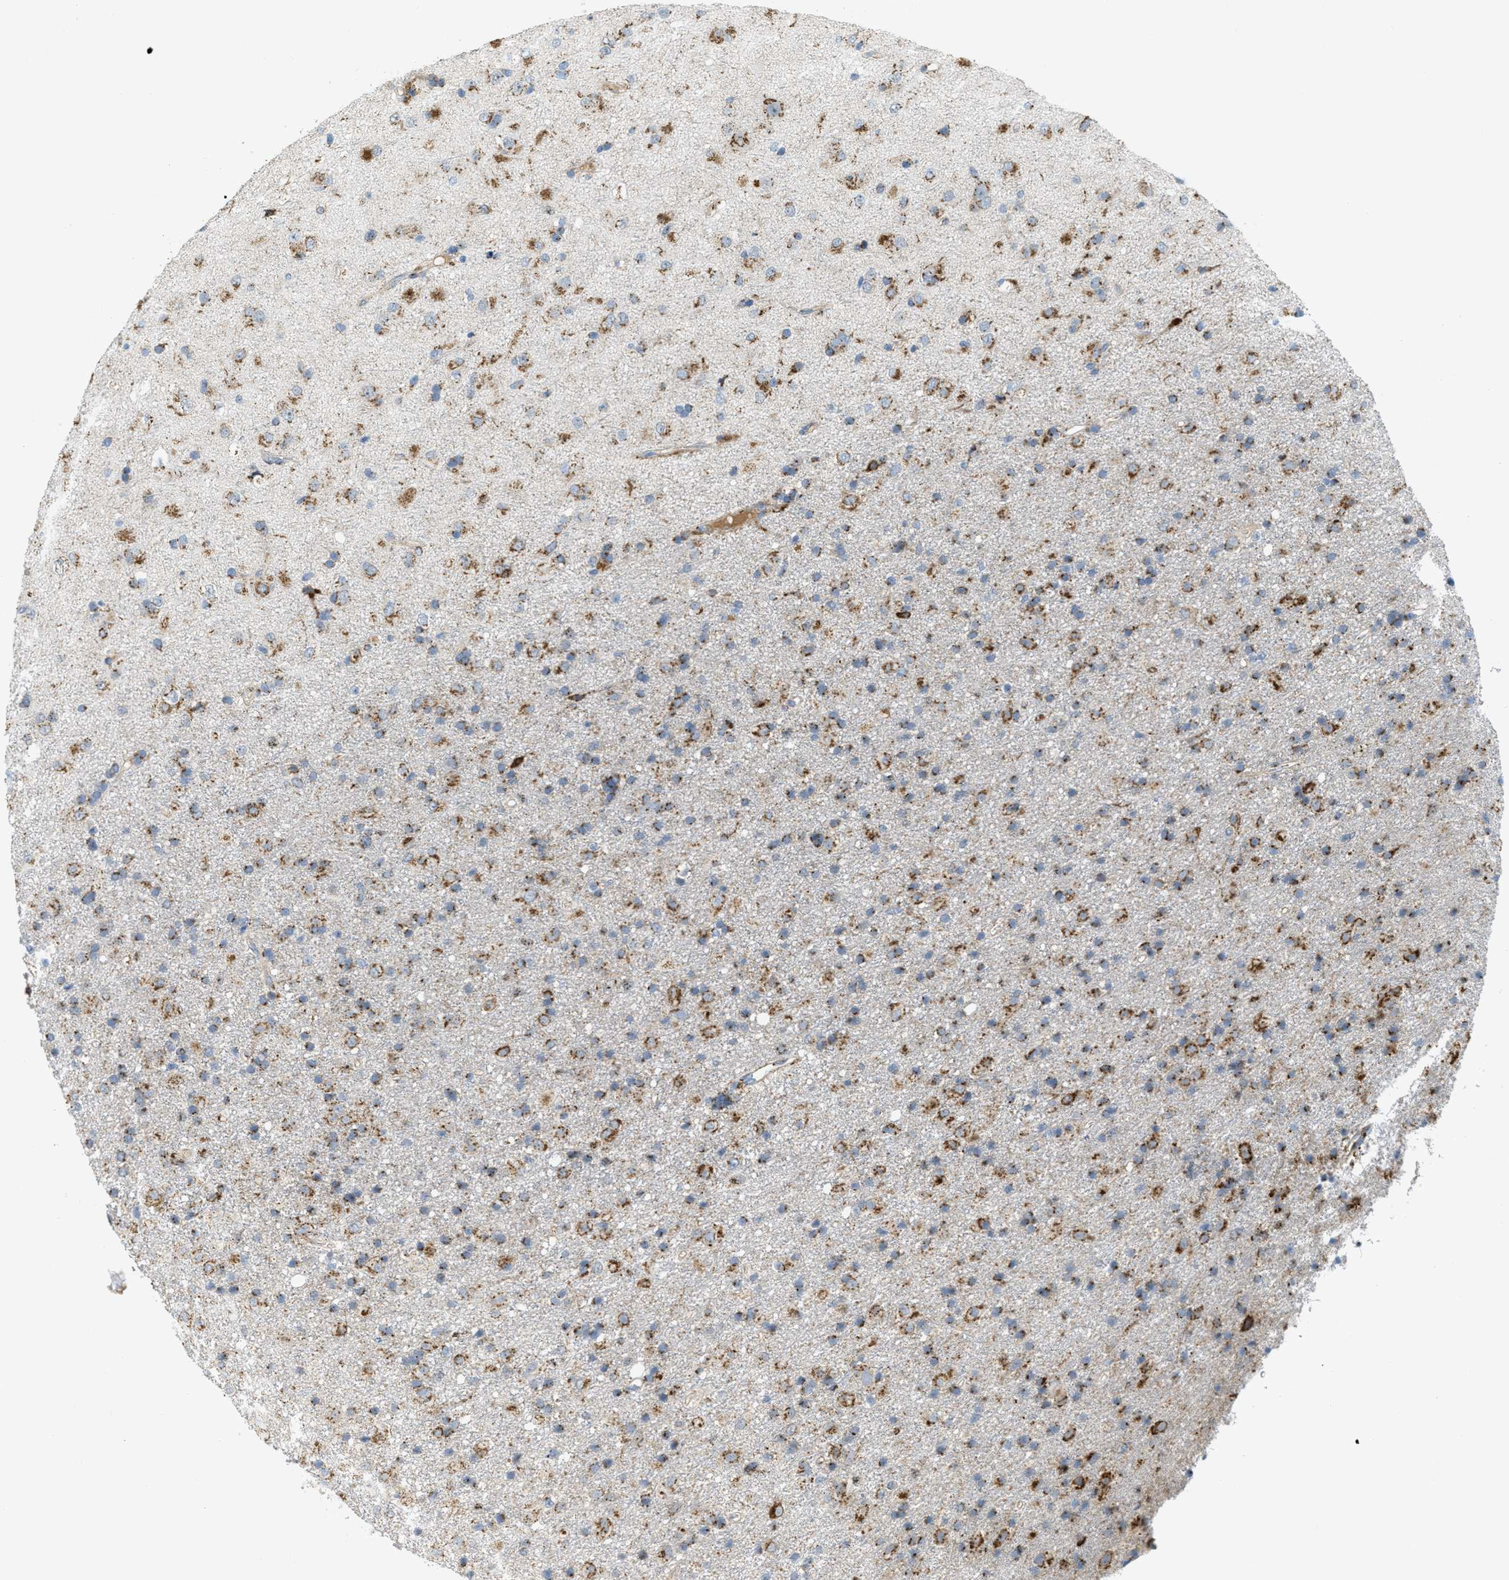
{"staining": {"intensity": "moderate", "quantity": ">75%", "location": "cytoplasmic/membranous"}, "tissue": "glioma", "cell_type": "Tumor cells", "image_type": "cancer", "snomed": [{"axis": "morphology", "description": "Glioma, malignant, Low grade"}, {"axis": "topography", "description": "Brain"}], "caption": "The immunohistochemical stain highlights moderate cytoplasmic/membranous staining in tumor cells of low-grade glioma (malignant) tissue. (Brightfield microscopy of DAB IHC at high magnification).", "gene": "ZFPL1", "patient": {"sex": "male", "age": 65}}